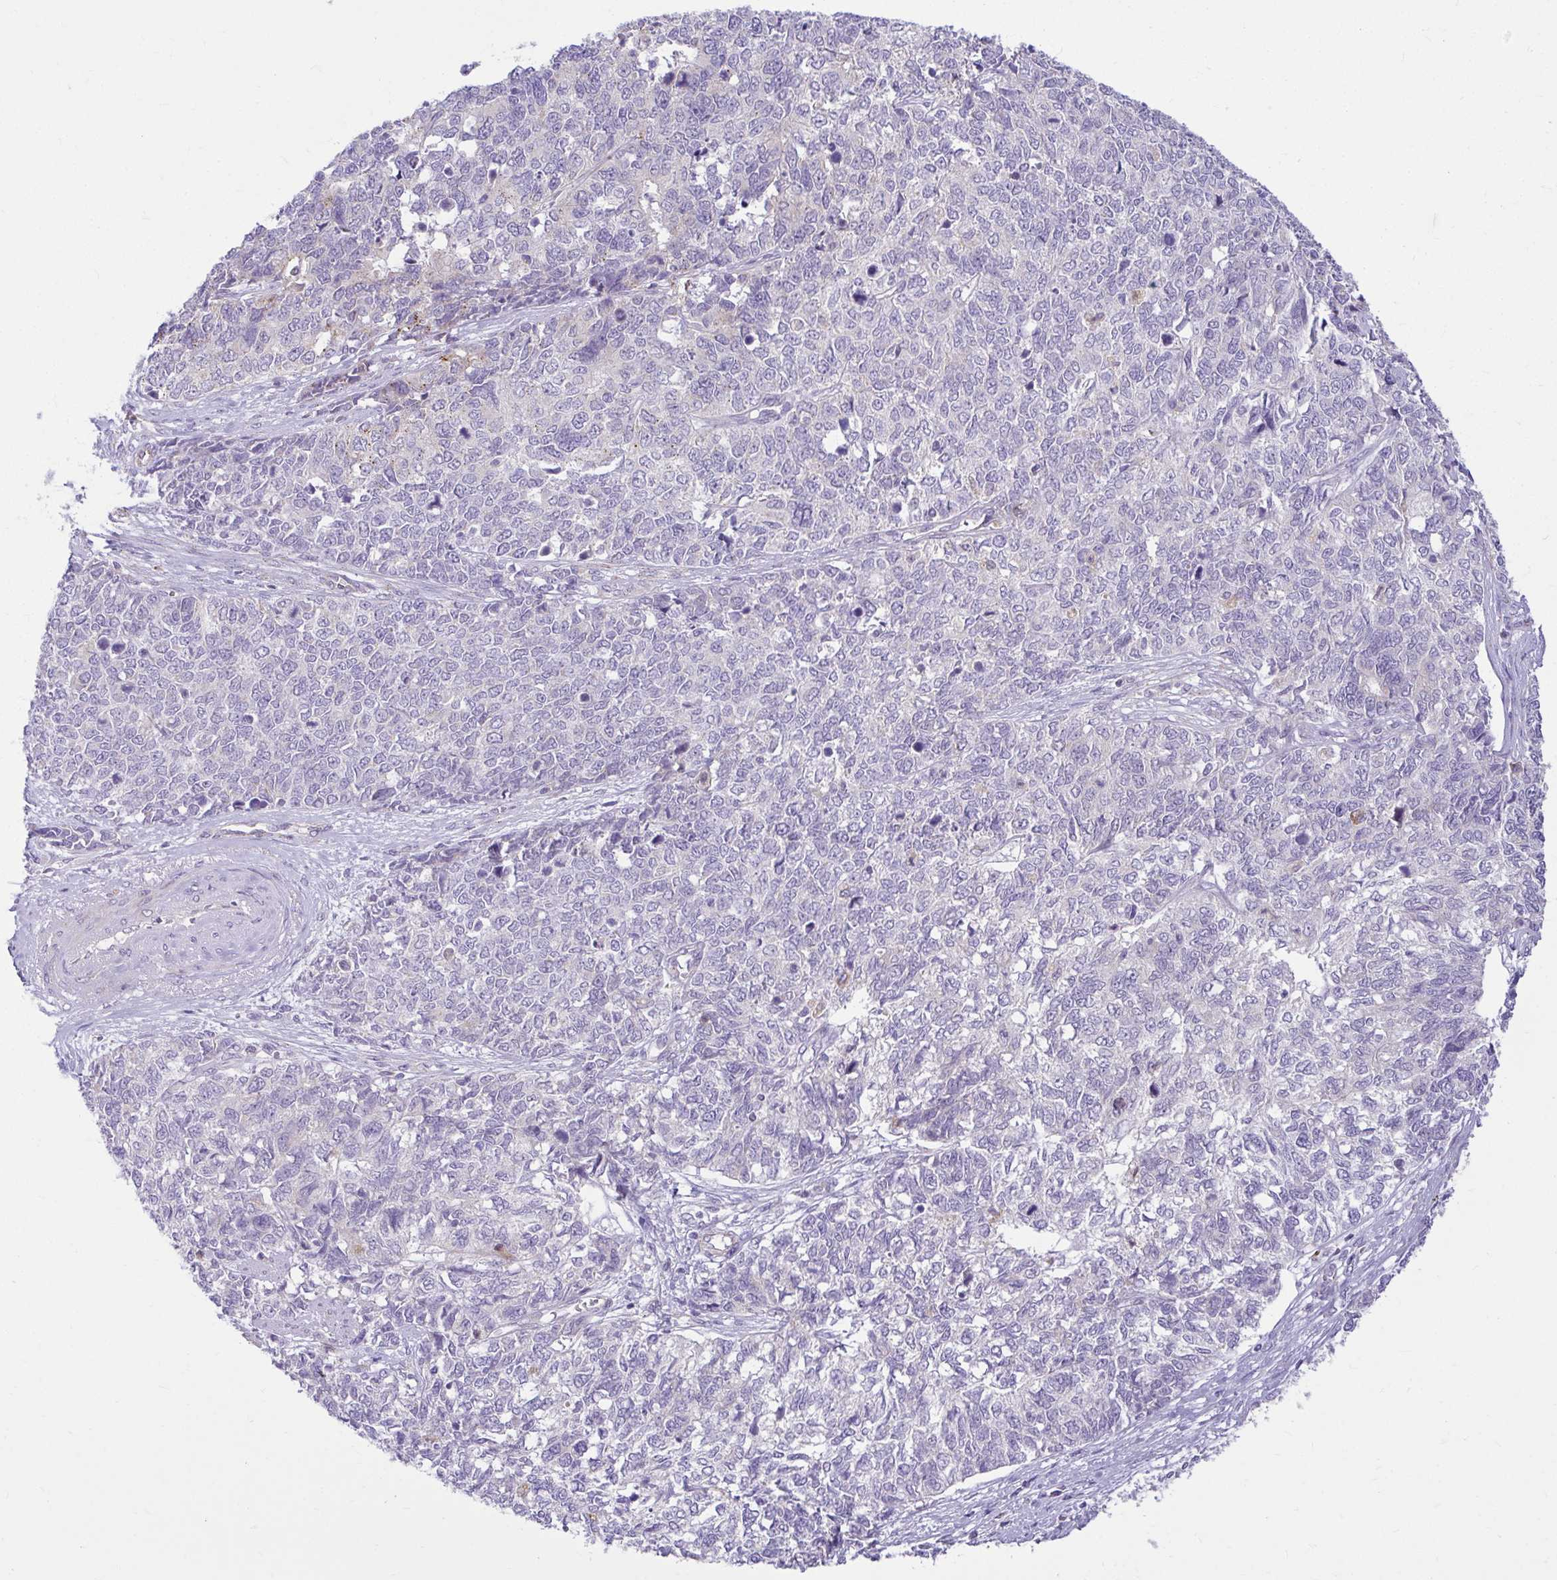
{"staining": {"intensity": "negative", "quantity": "none", "location": "none"}, "tissue": "cervical cancer", "cell_type": "Tumor cells", "image_type": "cancer", "snomed": [{"axis": "morphology", "description": "Adenocarcinoma, NOS"}, {"axis": "topography", "description": "Cervix"}], "caption": "DAB (3,3'-diaminobenzidine) immunohistochemical staining of human adenocarcinoma (cervical) reveals no significant positivity in tumor cells.", "gene": "PKN3", "patient": {"sex": "female", "age": 63}}